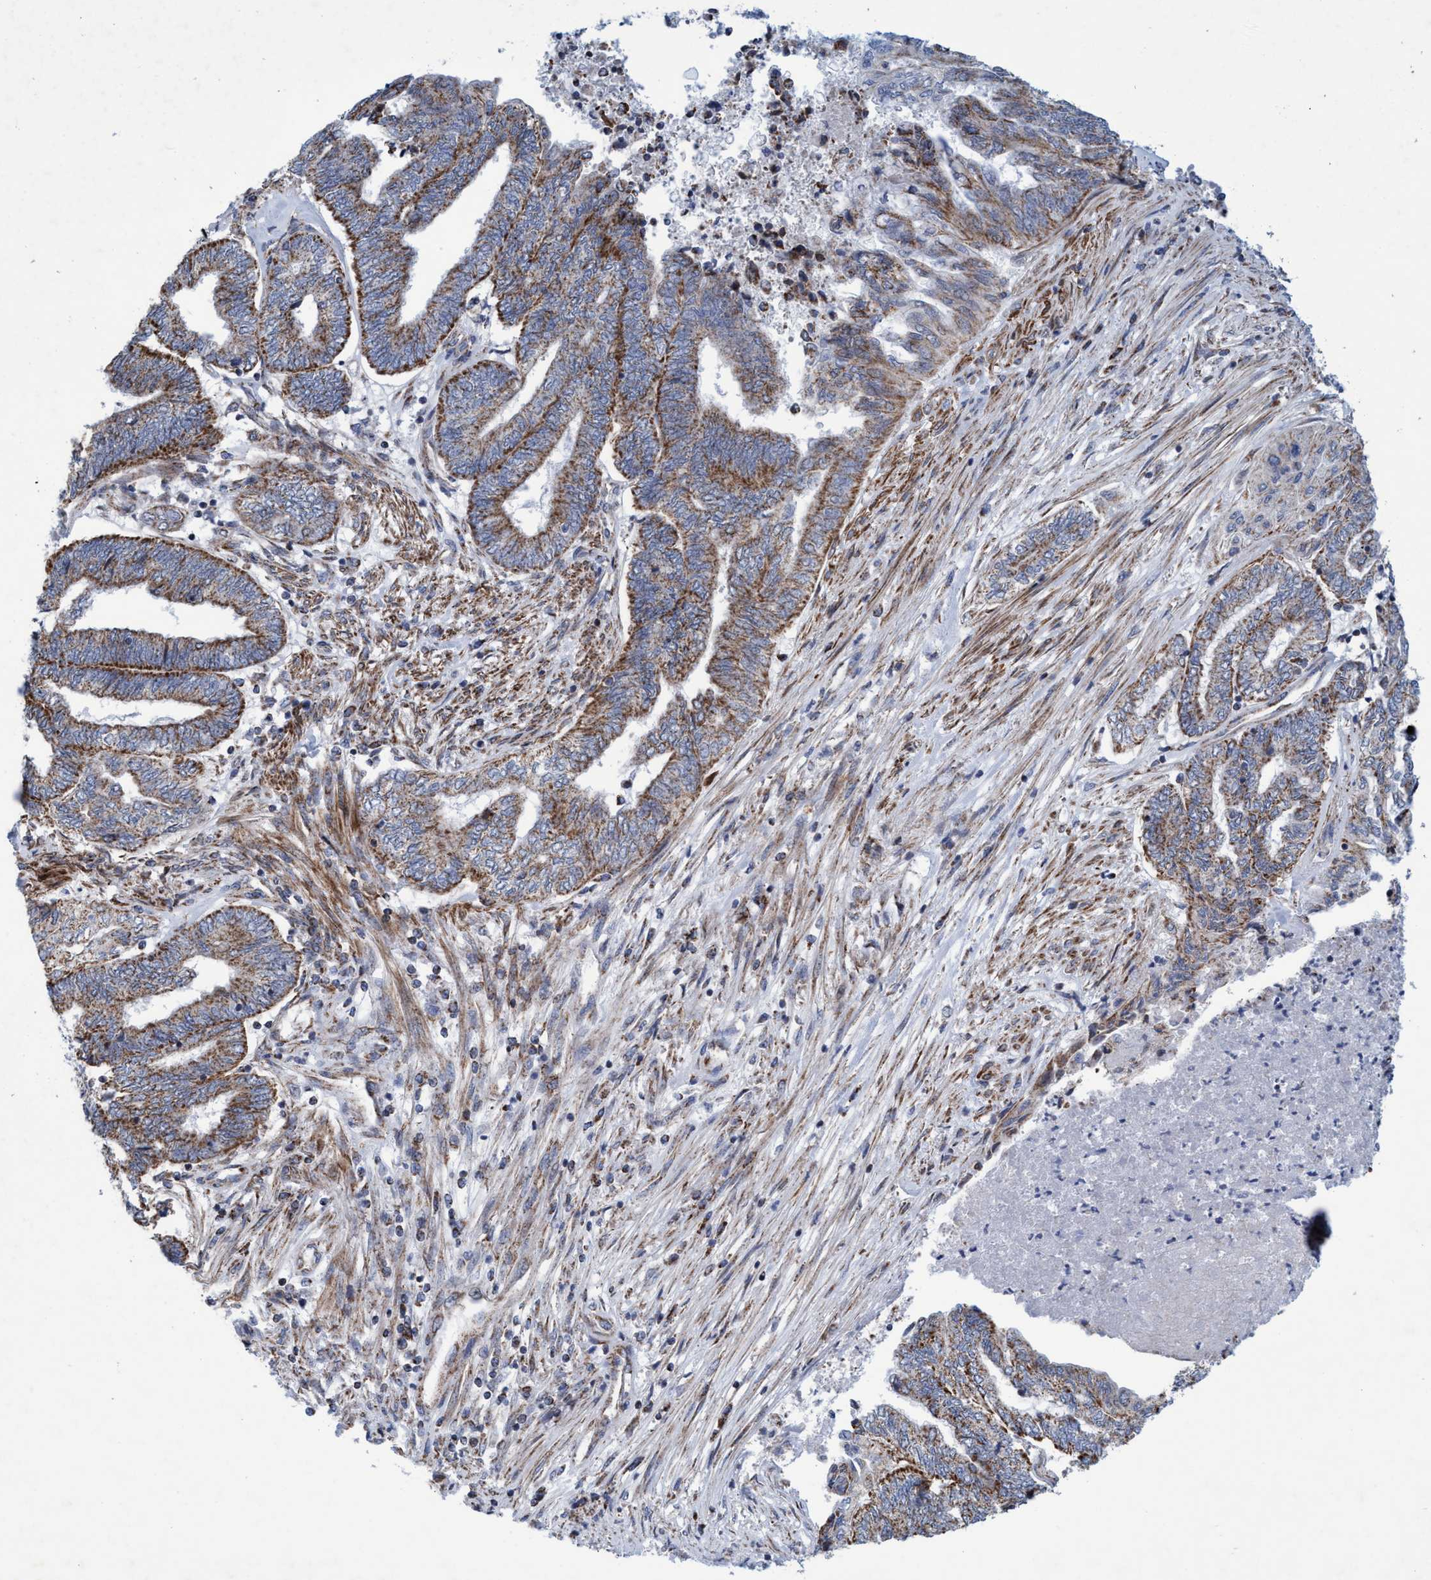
{"staining": {"intensity": "moderate", "quantity": ">75%", "location": "cytoplasmic/membranous"}, "tissue": "endometrial cancer", "cell_type": "Tumor cells", "image_type": "cancer", "snomed": [{"axis": "morphology", "description": "Adenocarcinoma, NOS"}, {"axis": "topography", "description": "Uterus"}, {"axis": "topography", "description": "Endometrium"}], "caption": "The photomicrograph demonstrates immunohistochemical staining of adenocarcinoma (endometrial). There is moderate cytoplasmic/membranous positivity is present in about >75% of tumor cells.", "gene": "POLR1F", "patient": {"sex": "female", "age": 70}}